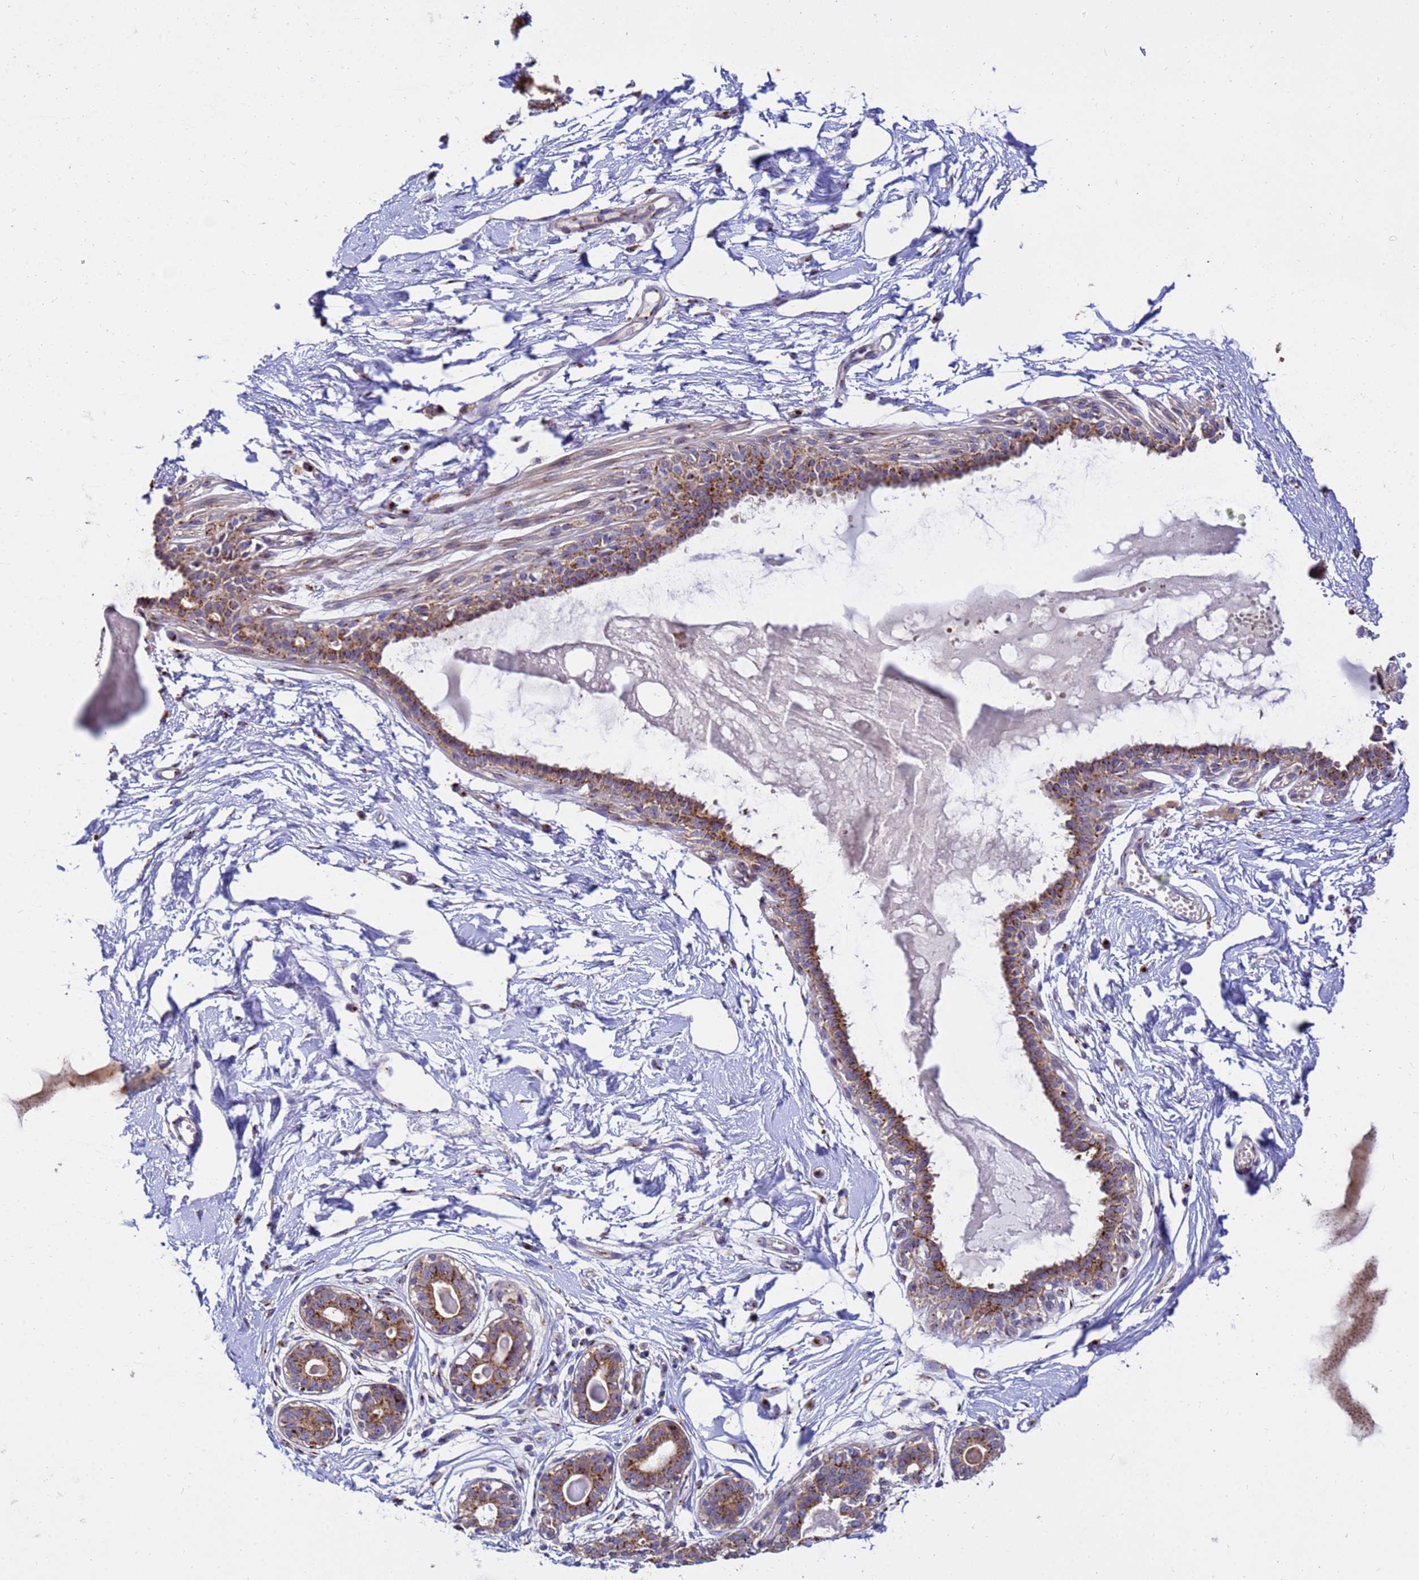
{"staining": {"intensity": "weak", "quantity": ">75%", "location": "cytoplasmic/membranous"}, "tissue": "breast", "cell_type": "Adipocytes", "image_type": "normal", "snomed": [{"axis": "morphology", "description": "Normal tissue, NOS"}, {"axis": "topography", "description": "Breast"}], "caption": "Immunohistochemical staining of normal breast demonstrates low levels of weak cytoplasmic/membranous expression in about >75% of adipocytes. The staining was performed using DAB, with brown indicating positive protein expression. Nuclei are stained blue with hematoxylin.", "gene": "HPS3", "patient": {"sex": "female", "age": 45}}